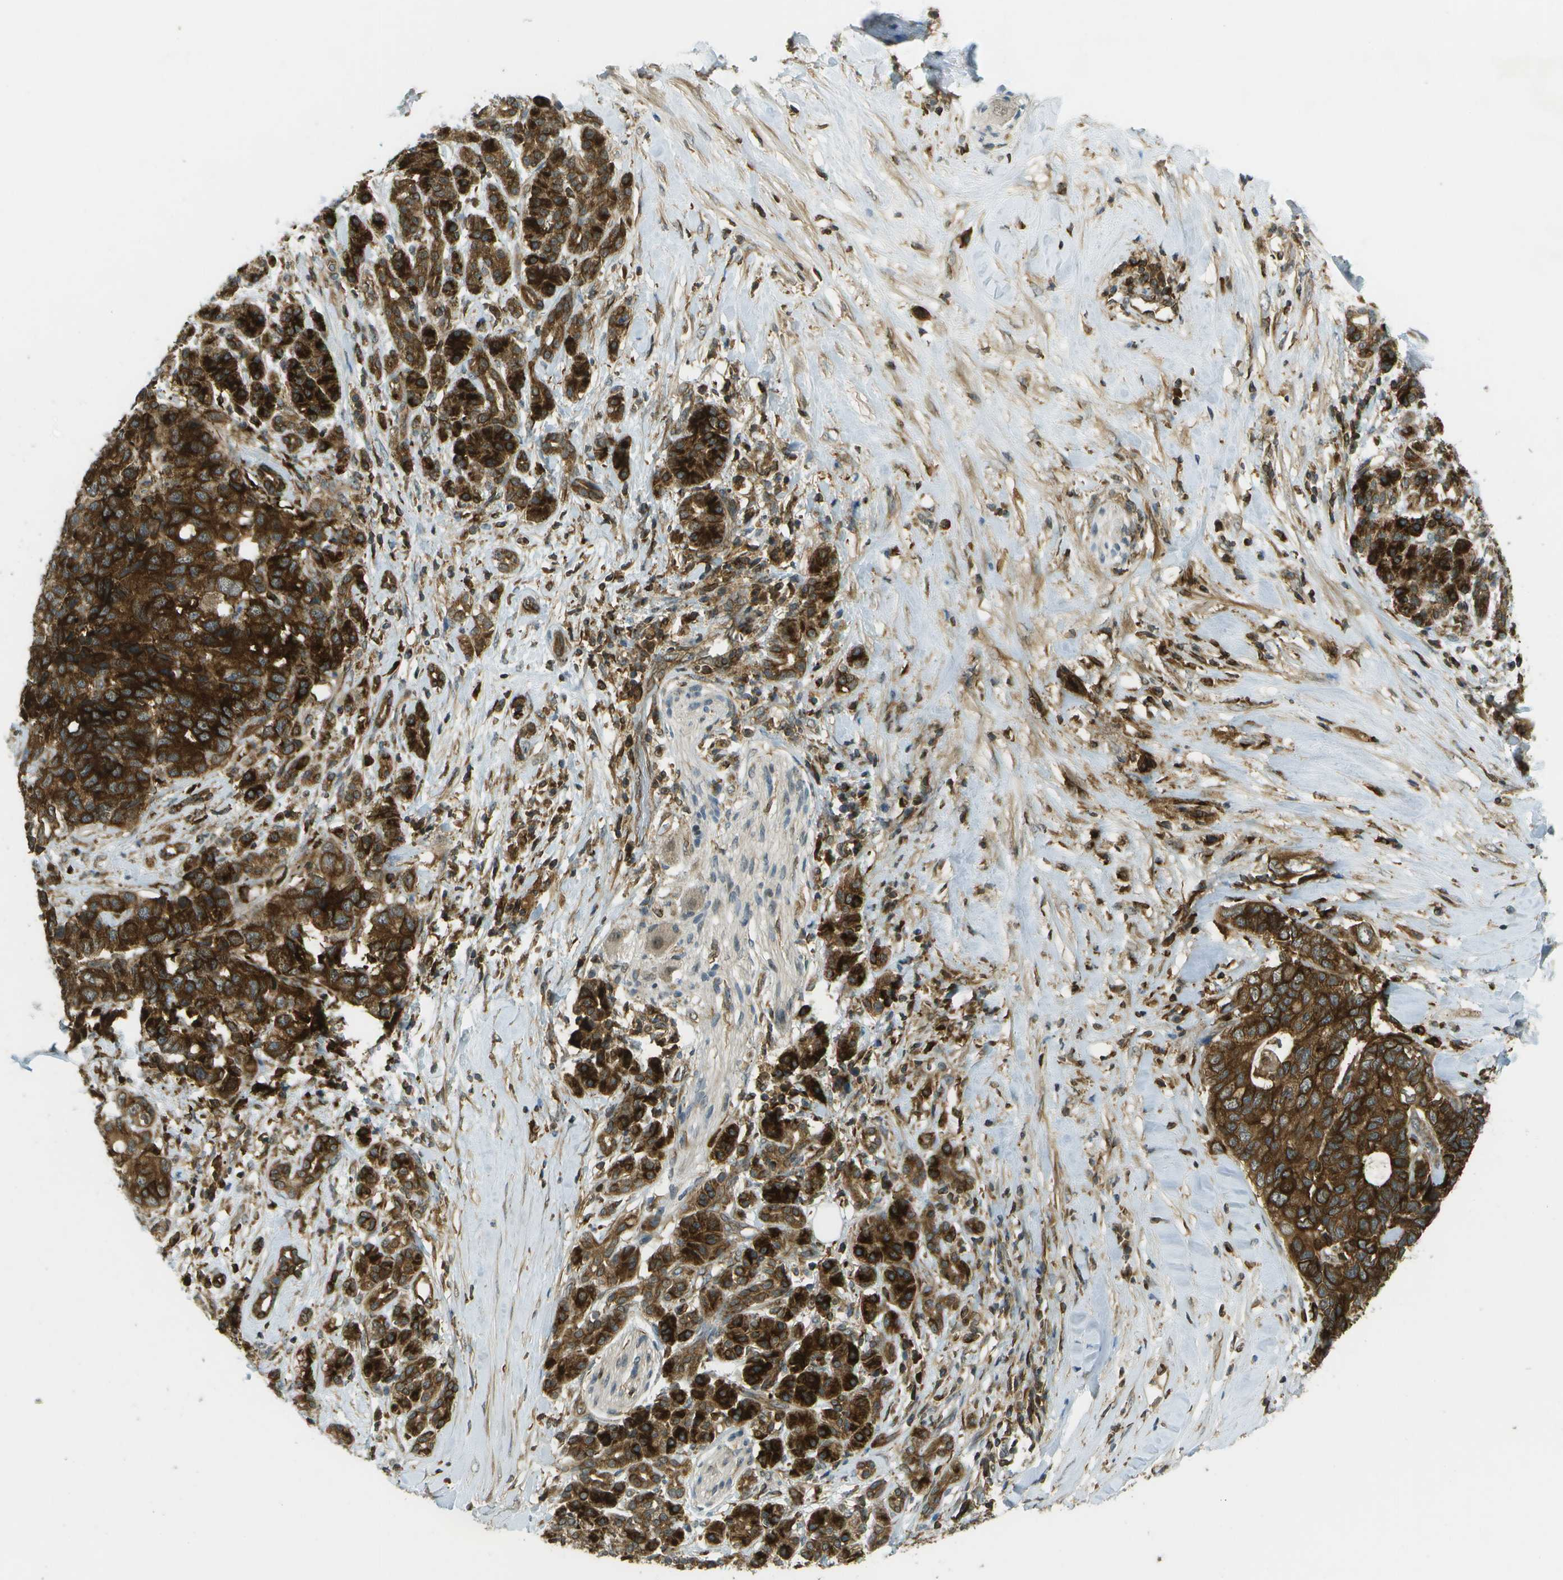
{"staining": {"intensity": "strong", "quantity": "25%-75%", "location": "cytoplasmic/membranous"}, "tissue": "pancreatic cancer", "cell_type": "Tumor cells", "image_type": "cancer", "snomed": [{"axis": "morphology", "description": "Adenocarcinoma, NOS"}, {"axis": "topography", "description": "Pancreas"}], "caption": "This is an image of immunohistochemistry staining of pancreatic adenocarcinoma, which shows strong expression in the cytoplasmic/membranous of tumor cells.", "gene": "TMTC1", "patient": {"sex": "female", "age": 56}}